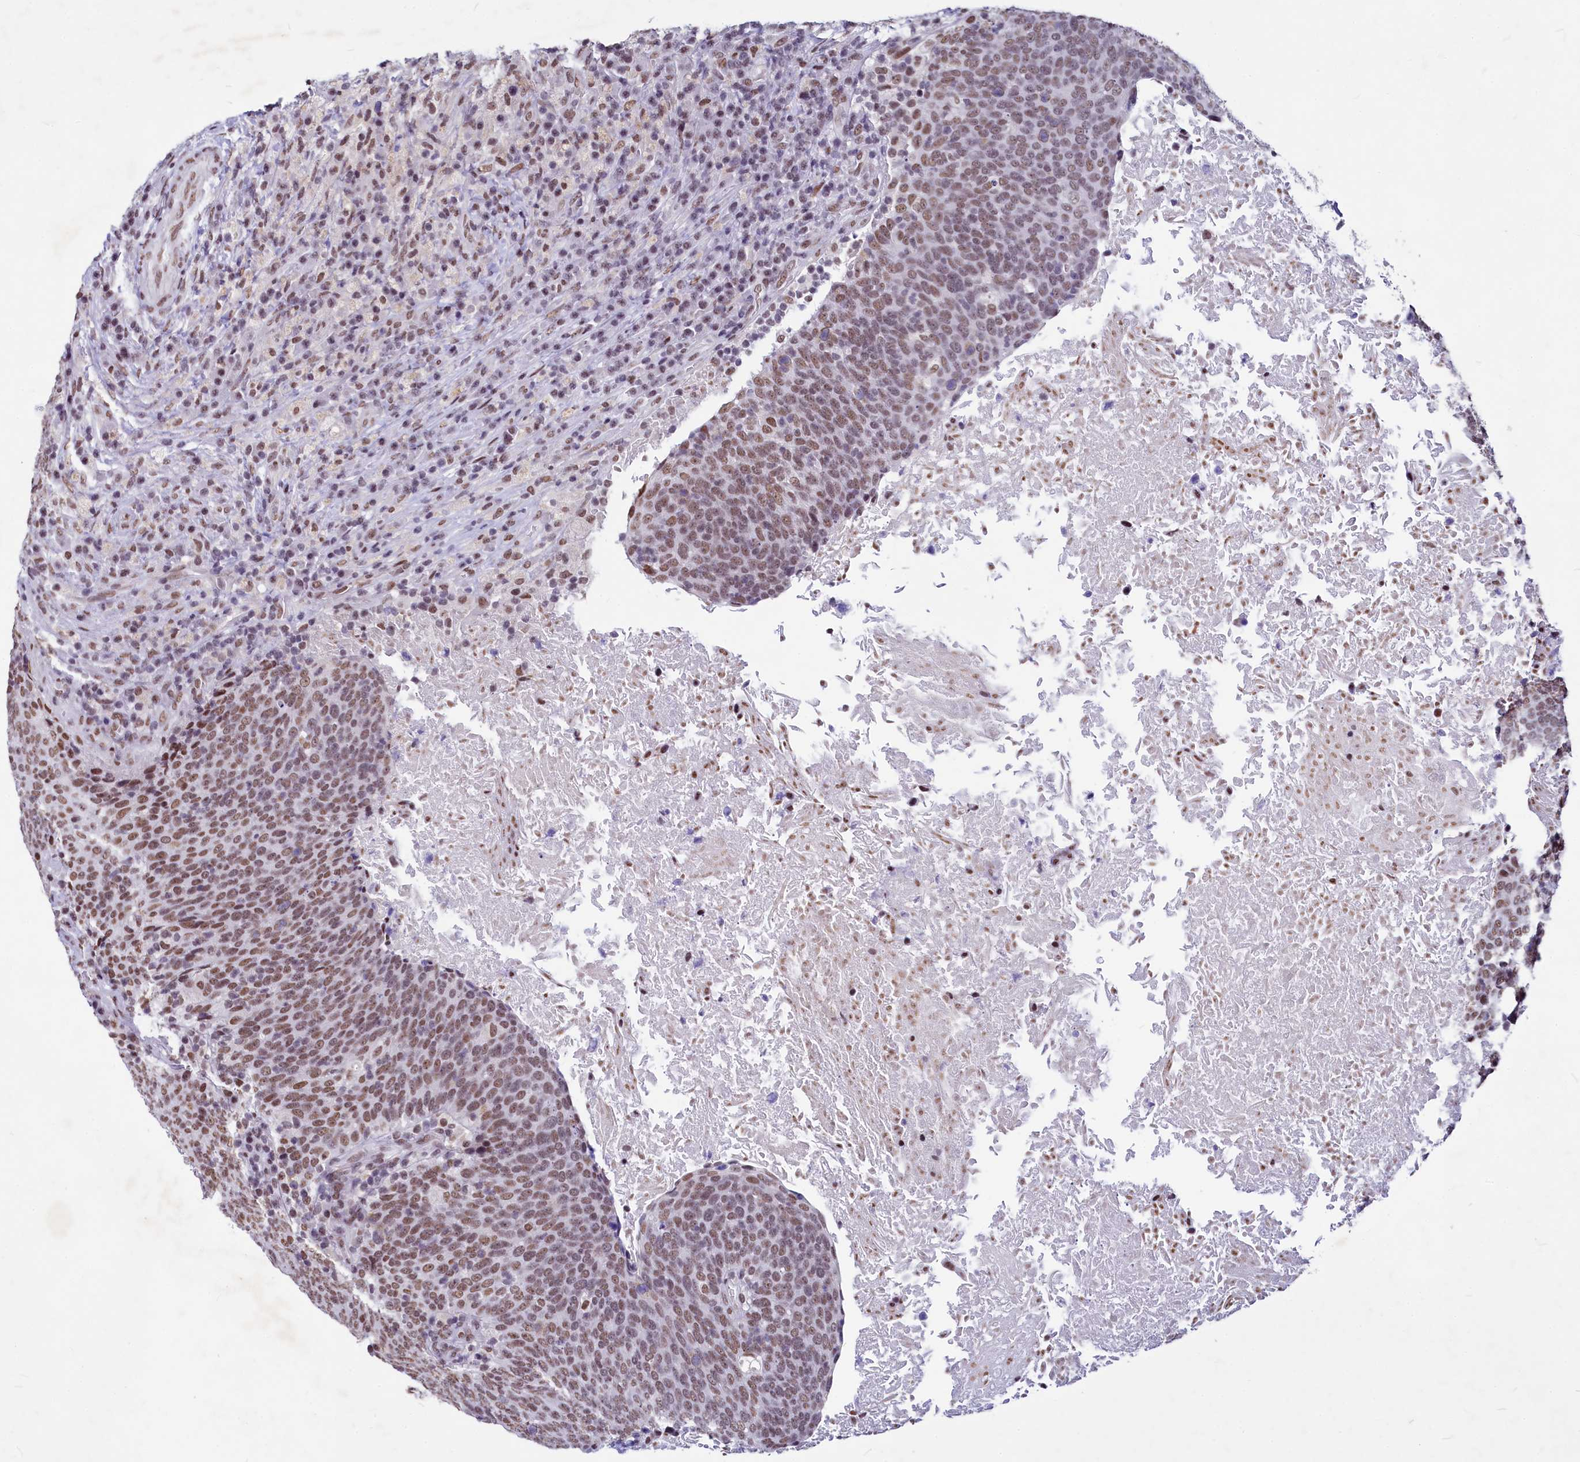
{"staining": {"intensity": "moderate", "quantity": ">75%", "location": "nuclear"}, "tissue": "head and neck cancer", "cell_type": "Tumor cells", "image_type": "cancer", "snomed": [{"axis": "morphology", "description": "Squamous cell carcinoma, NOS"}, {"axis": "morphology", "description": "Squamous cell carcinoma, metastatic, NOS"}, {"axis": "topography", "description": "Lymph node"}, {"axis": "topography", "description": "Head-Neck"}], "caption": "The immunohistochemical stain shows moderate nuclear expression in tumor cells of head and neck cancer (squamous cell carcinoma) tissue.", "gene": "PARPBP", "patient": {"sex": "male", "age": 62}}